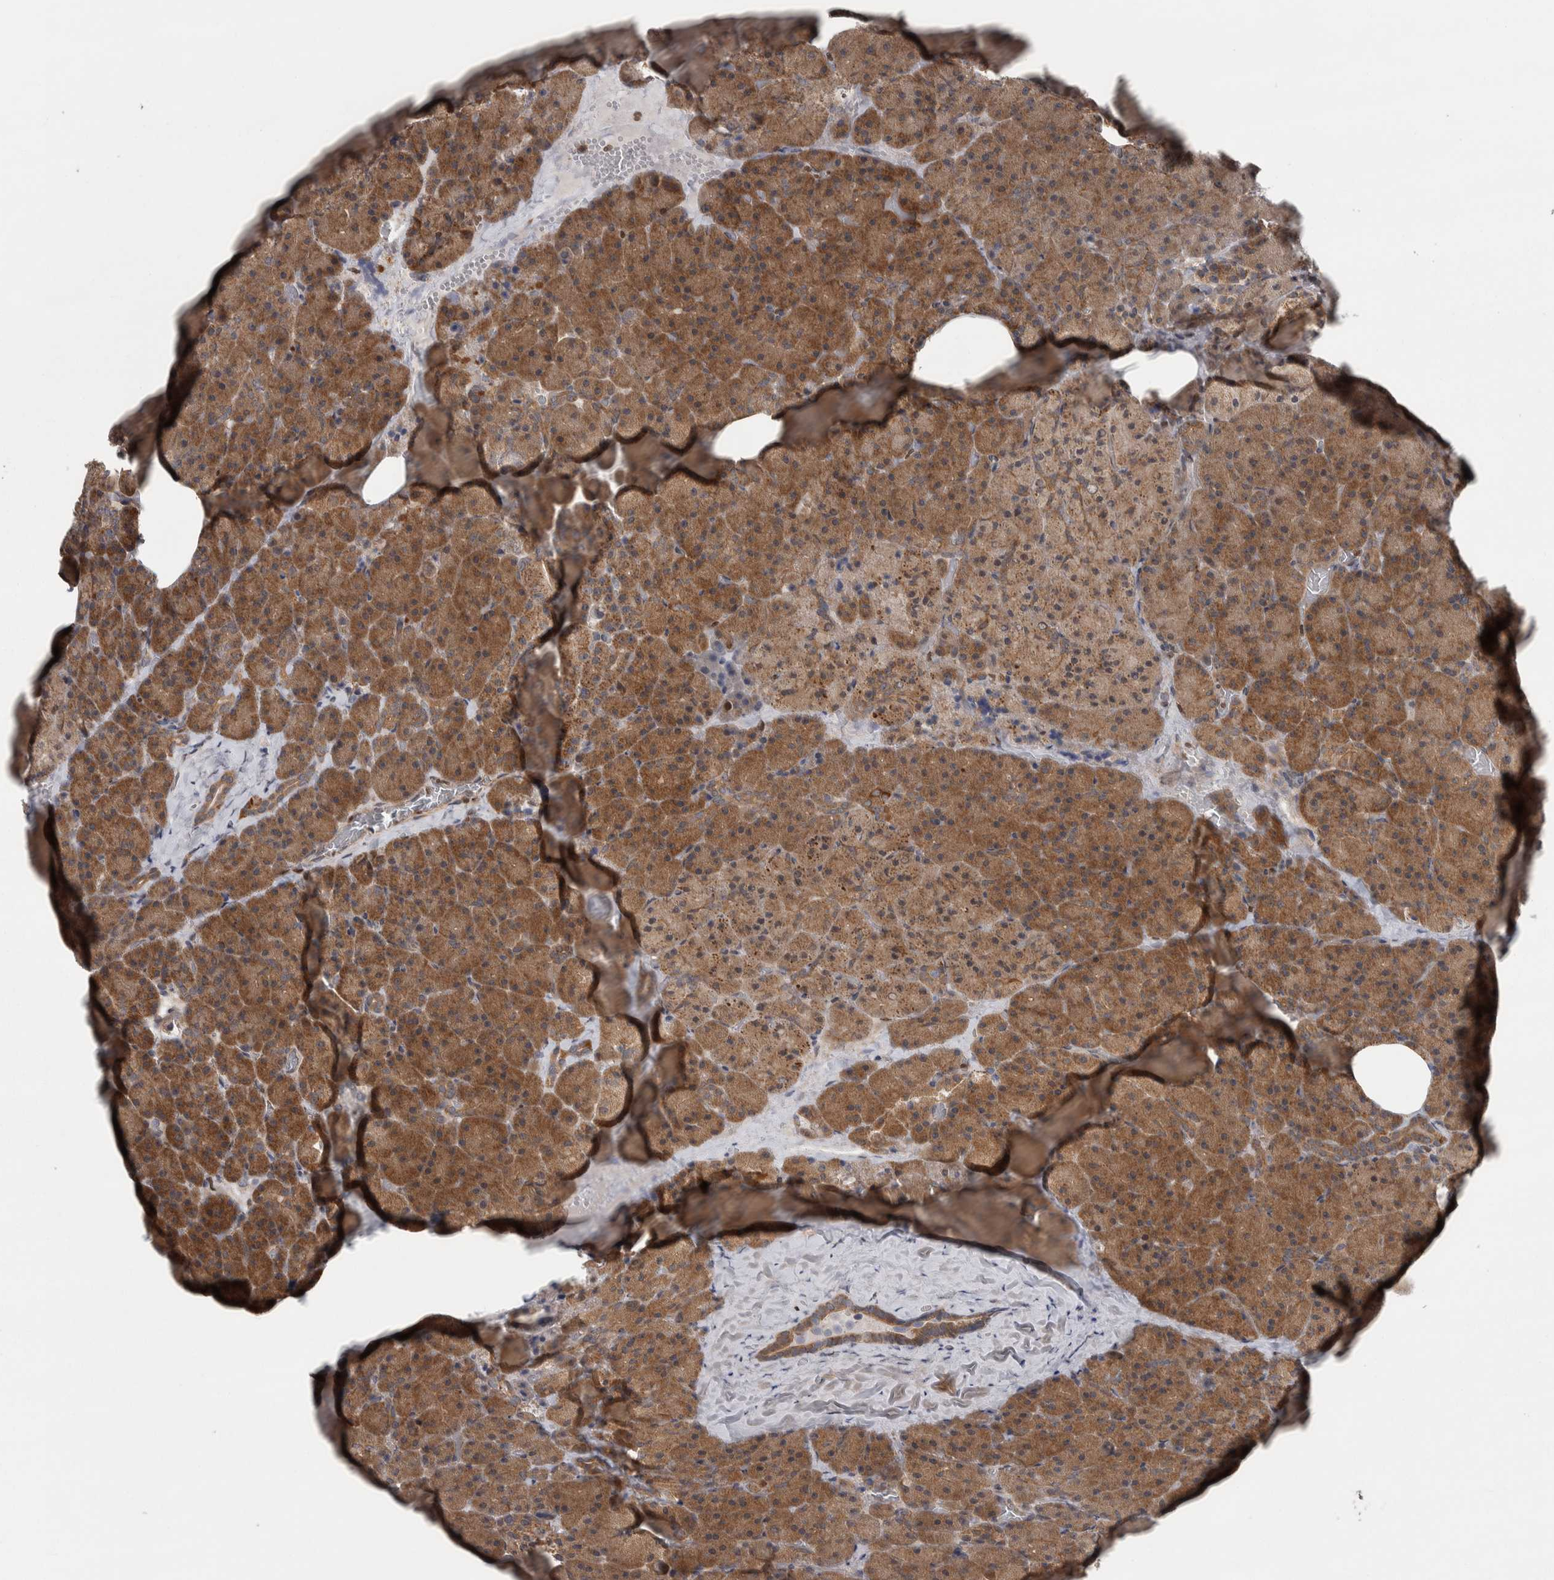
{"staining": {"intensity": "moderate", "quantity": ">75%", "location": "cytoplasmic/membranous"}, "tissue": "pancreas", "cell_type": "Exocrine glandular cells", "image_type": "normal", "snomed": [{"axis": "morphology", "description": "Normal tissue, NOS"}, {"axis": "morphology", "description": "Carcinoid, malignant, NOS"}, {"axis": "topography", "description": "Pancreas"}], "caption": "Human pancreas stained for a protein (brown) displays moderate cytoplasmic/membranous positive positivity in about >75% of exocrine glandular cells.", "gene": "CWC27", "patient": {"sex": "female", "age": 35}}